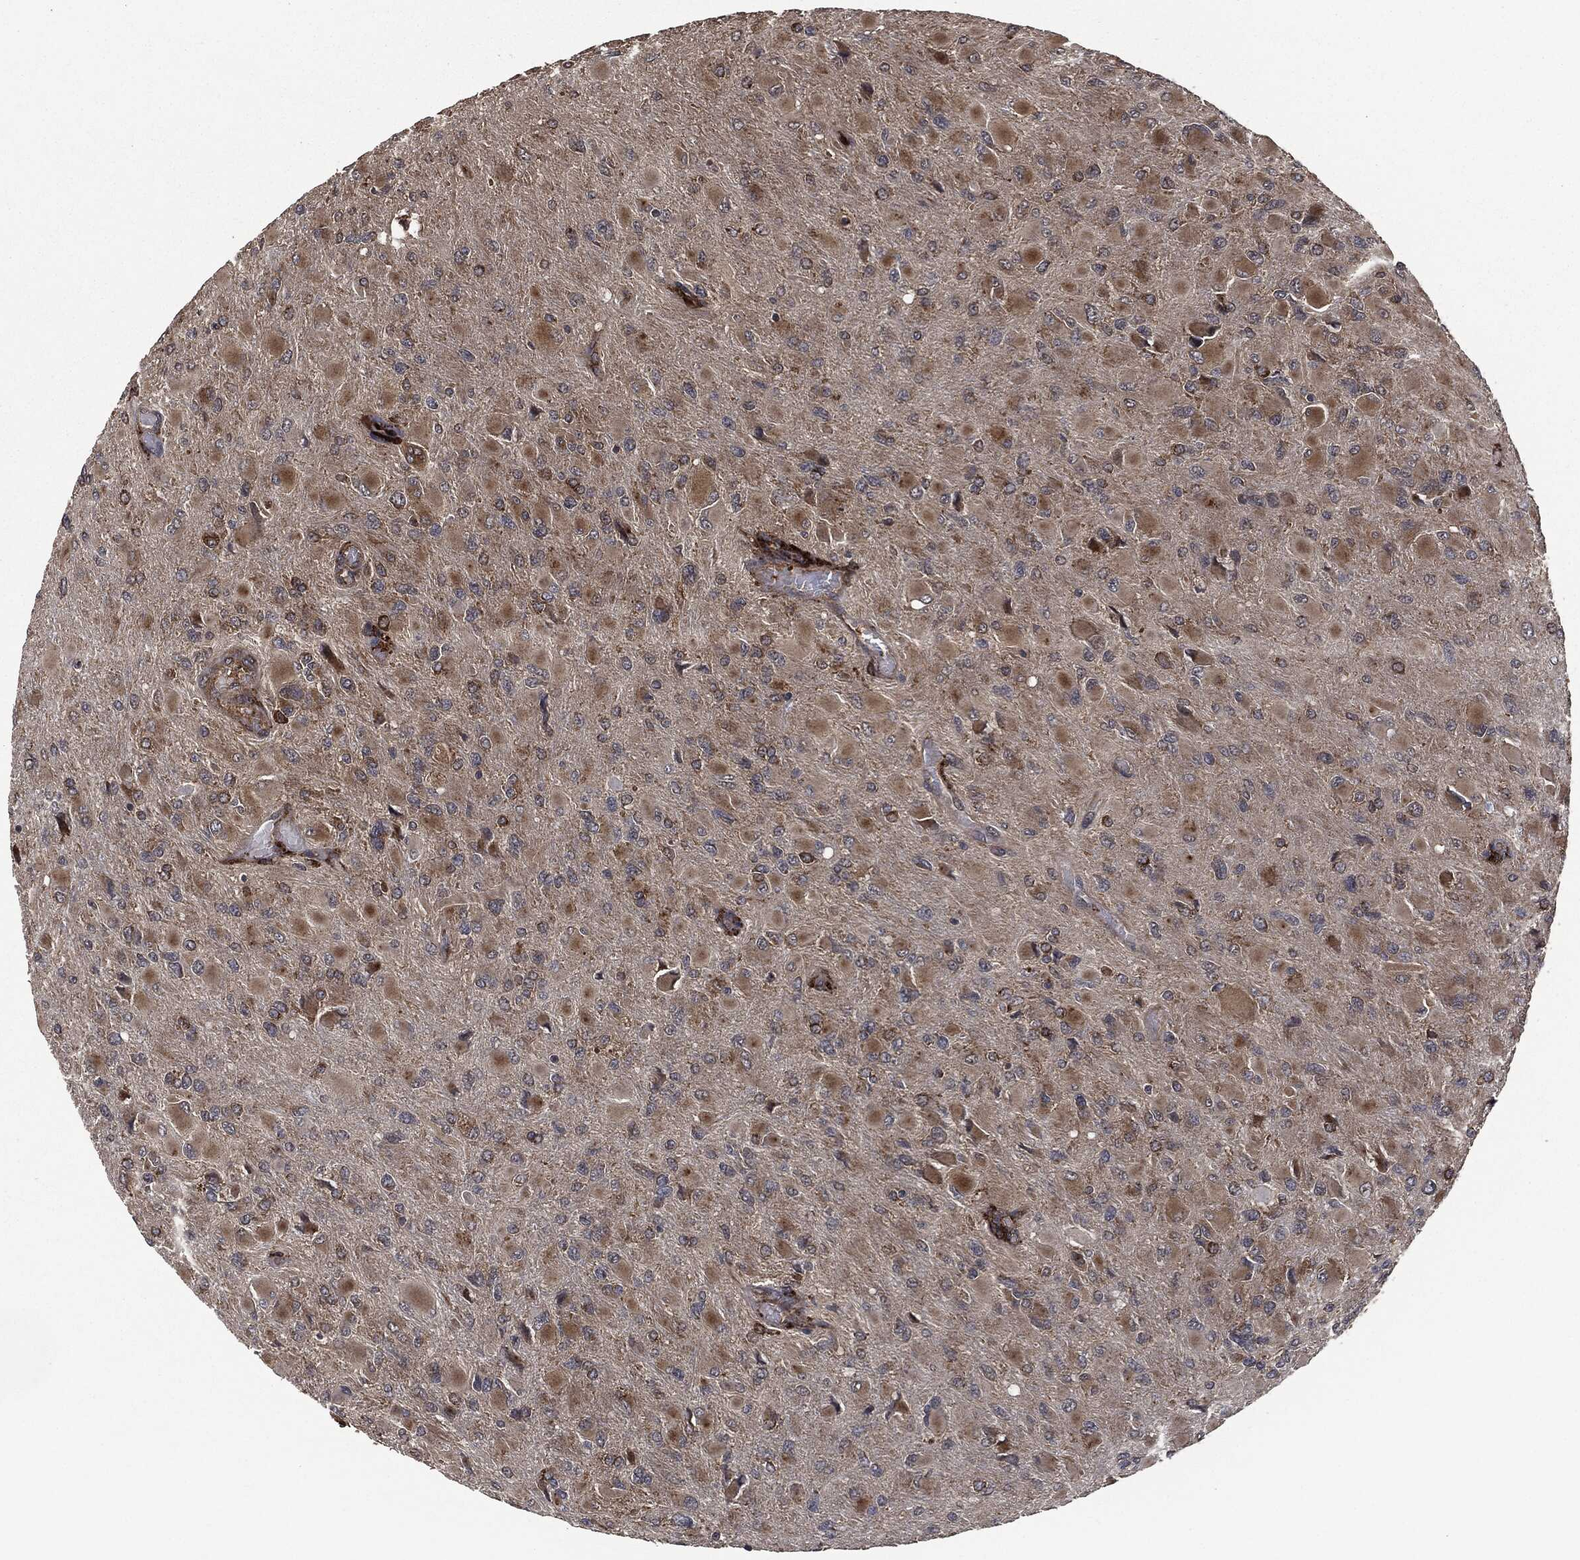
{"staining": {"intensity": "moderate", "quantity": "25%-75%", "location": "cytoplasmic/membranous"}, "tissue": "glioma", "cell_type": "Tumor cells", "image_type": "cancer", "snomed": [{"axis": "morphology", "description": "Glioma, malignant, High grade"}, {"axis": "topography", "description": "Cerebral cortex"}], "caption": "DAB (3,3'-diaminobenzidine) immunohistochemical staining of human malignant high-grade glioma shows moderate cytoplasmic/membranous protein expression in approximately 25%-75% of tumor cells.", "gene": "CRABP2", "patient": {"sex": "female", "age": 36}}